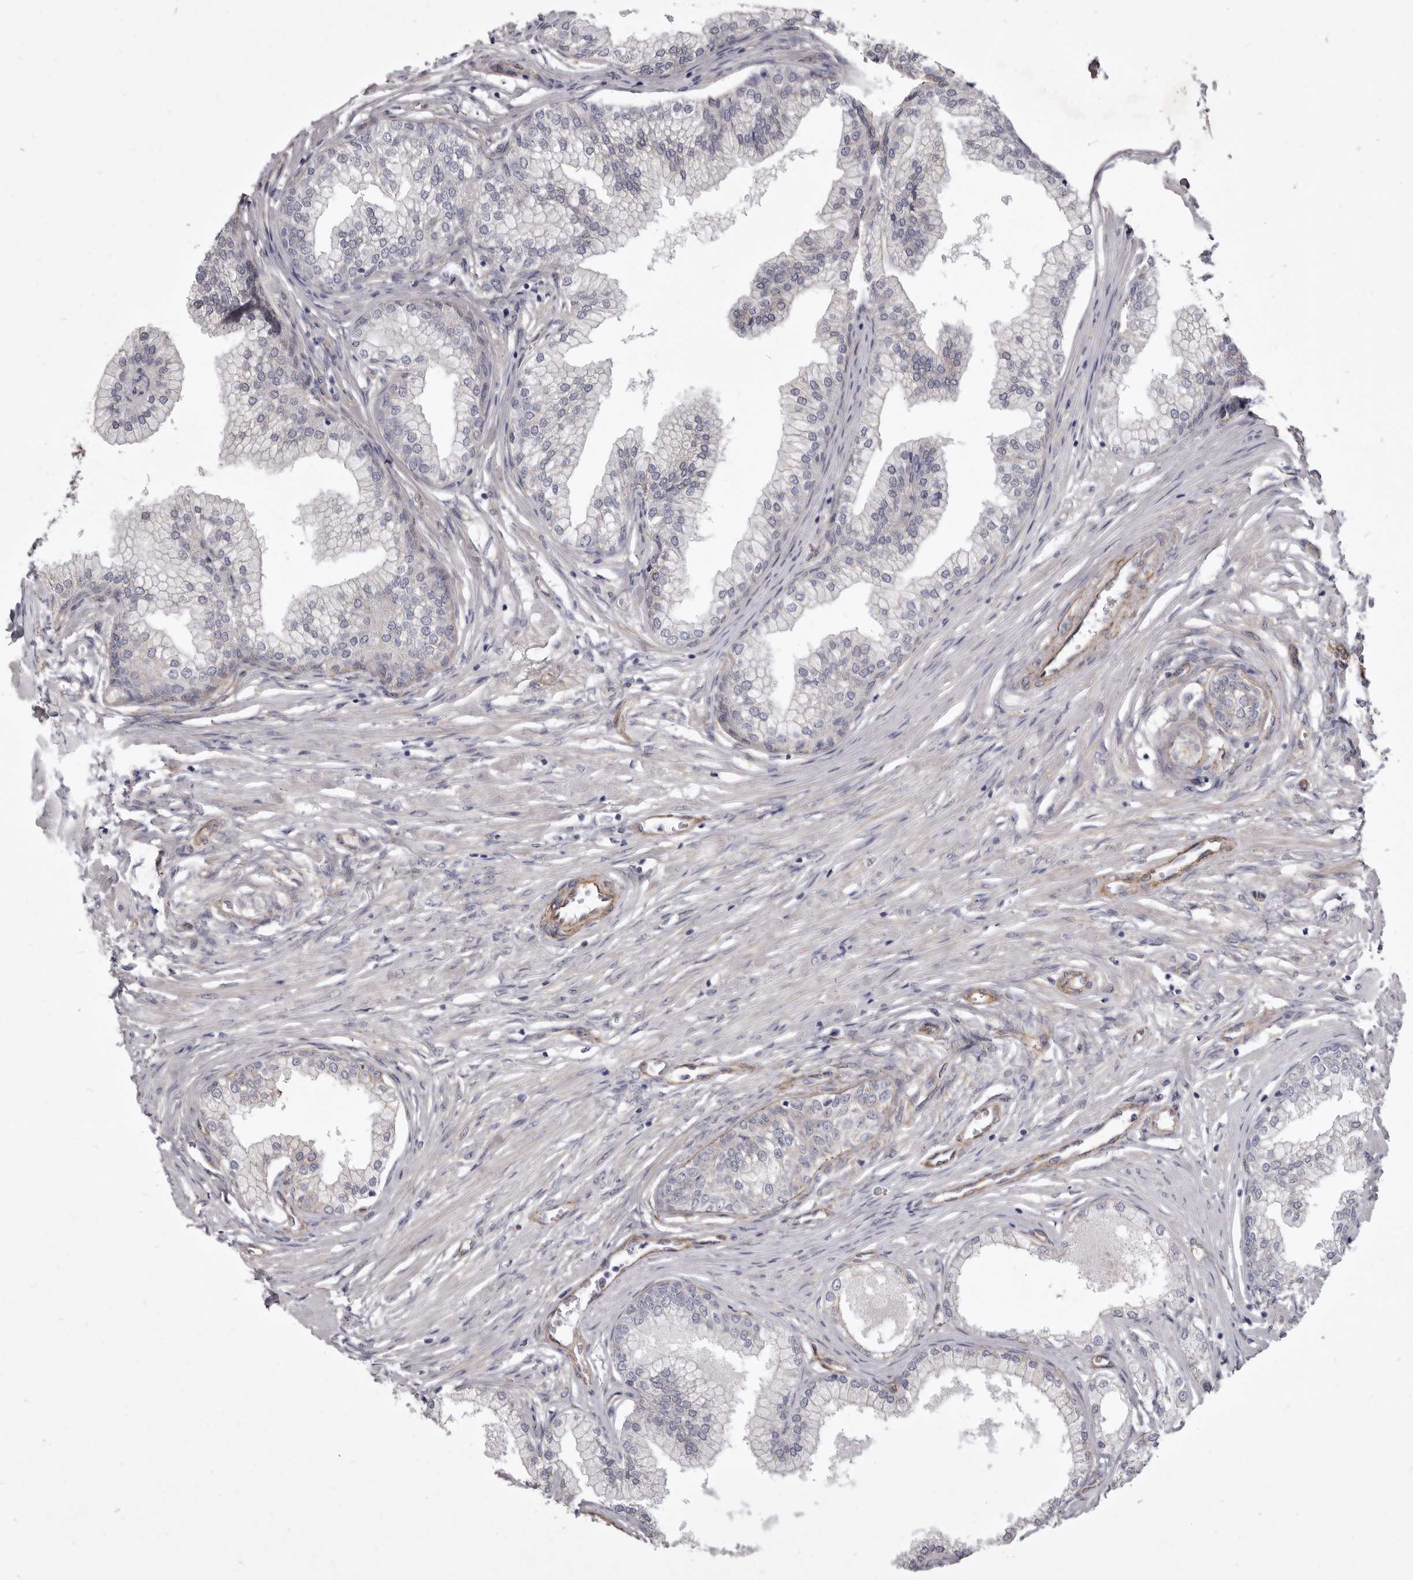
{"staining": {"intensity": "moderate", "quantity": "25%-75%", "location": "cytoplasmic/membranous"}, "tissue": "prostate", "cell_type": "Glandular cells", "image_type": "normal", "snomed": [{"axis": "morphology", "description": "Normal tissue, NOS"}, {"axis": "morphology", "description": "Urothelial carcinoma, Low grade"}, {"axis": "topography", "description": "Urinary bladder"}, {"axis": "topography", "description": "Prostate"}], "caption": "Unremarkable prostate shows moderate cytoplasmic/membranous positivity in approximately 25%-75% of glandular cells (Stains: DAB in brown, nuclei in blue, Microscopy: brightfield microscopy at high magnification)..", "gene": "P2RX6", "patient": {"sex": "male", "age": 60}}